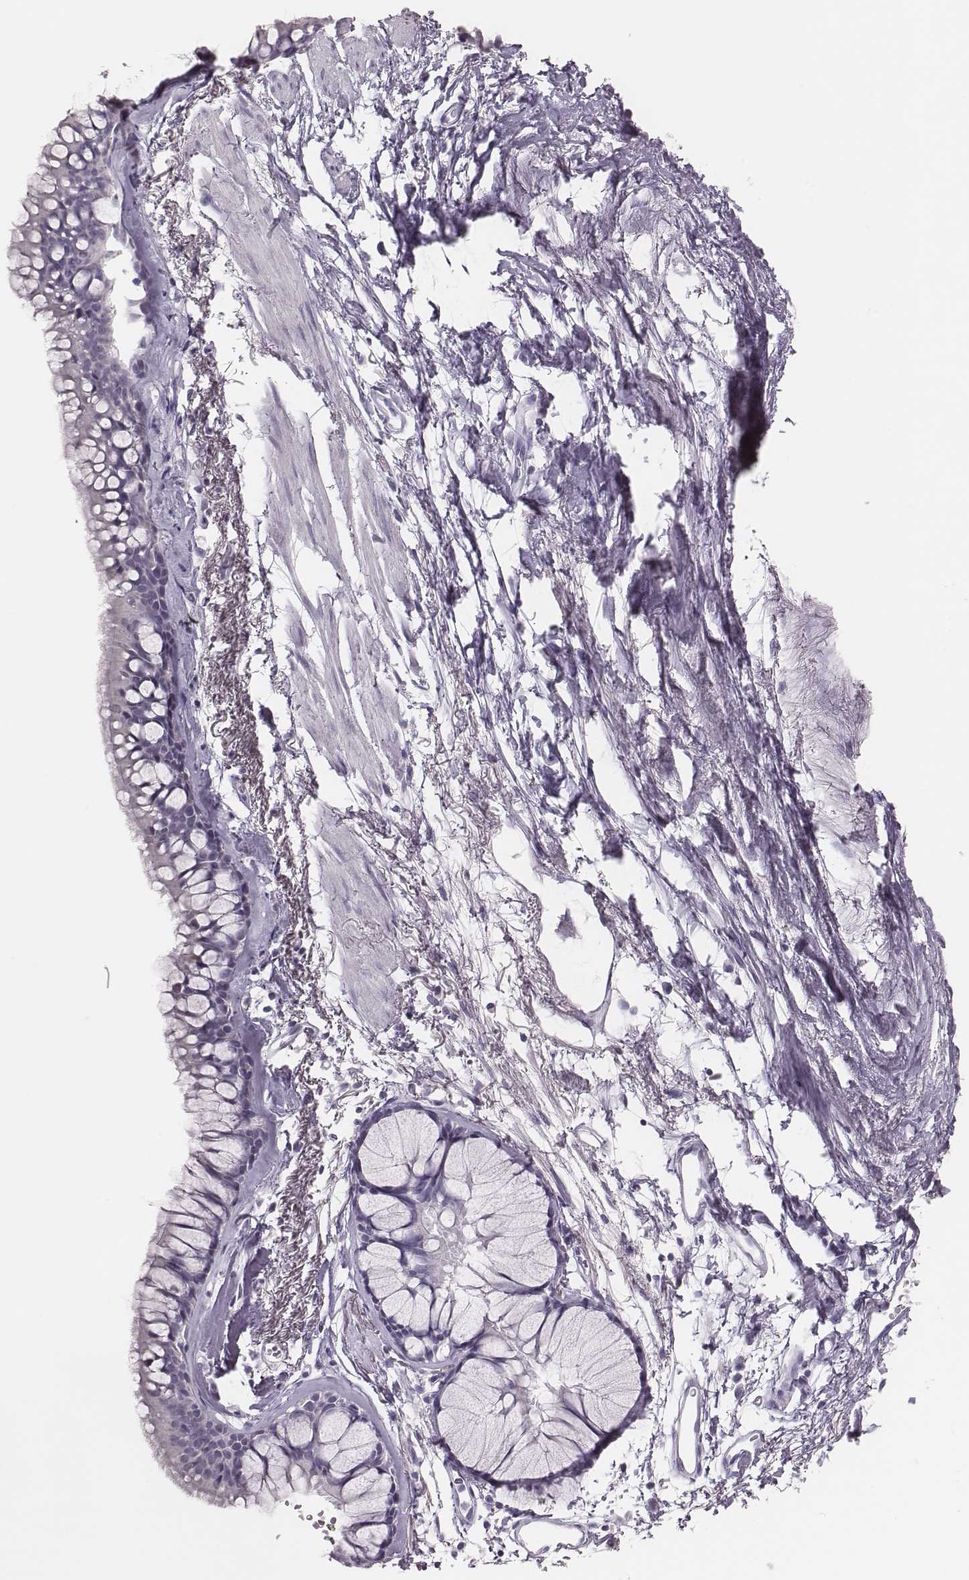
{"staining": {"intensity": "negative", "quantity": "none", "location": "none"}, "tissue": "bronchus", "cell_type": "Respiratory epithelial cells", "image_type": "normal", "snomed": [{"axis": "morphology", "description": "Normal tissue, NOS"}, {"axis": "morphology", "description": "Squamous cell carcinoma, NOS"}, {"axis": "topography", "description": "Cartilage tissue"}, {"axis": "topography", "description": "Bronchus"}], "caption": "This is a histopathology image of IHC staining of benign bronchus, which shows no expression in respiratory epithelial cells.", "gene": "H1", "patient": {"sex": "male", "age": 72}}